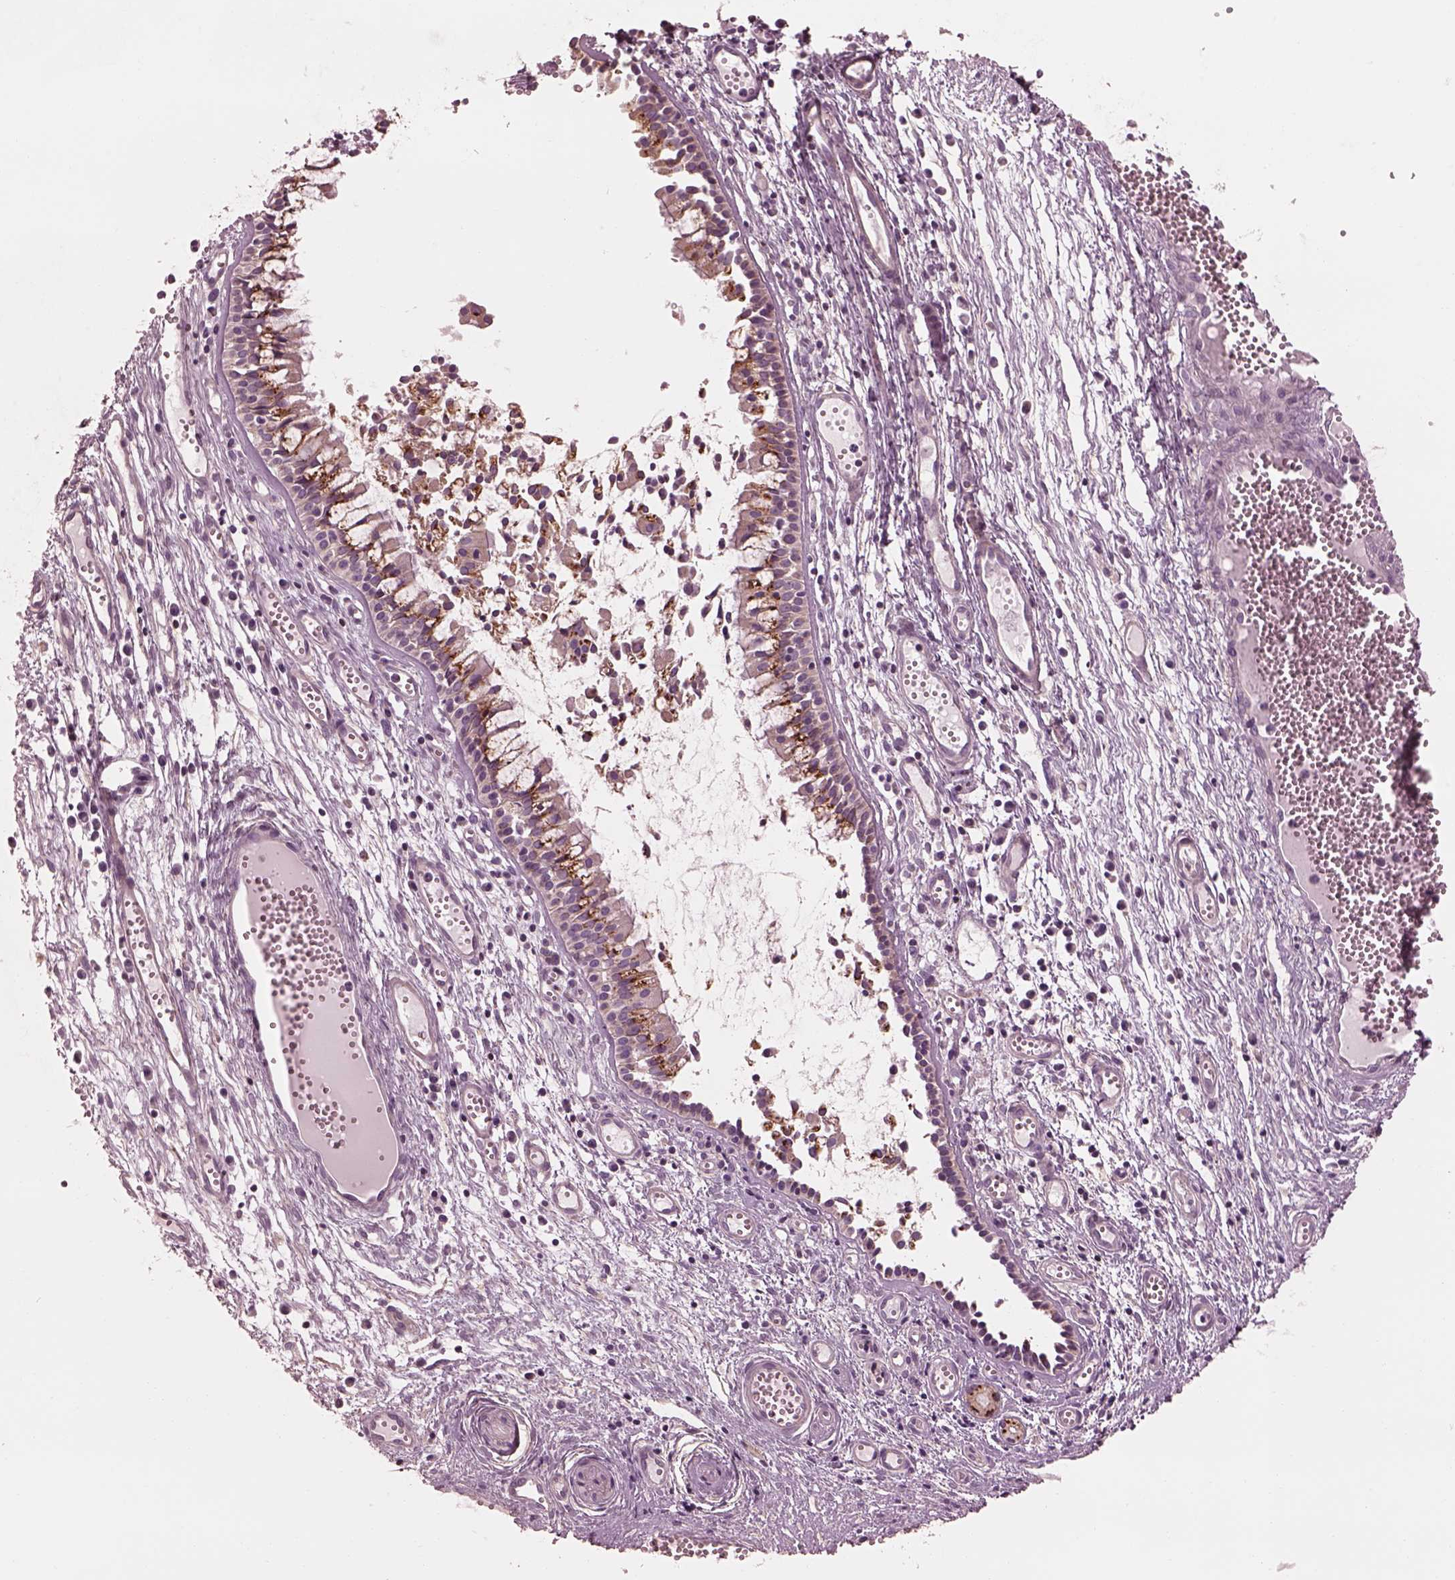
{"staining": {"intensity": "moderate", "quantity": "<25%", "location": "cytoplasmic/membranous"}, "tissue": "nasopharynx", "cell_type": "Respiratory epithelial cells", "image_type": "normal", "snomed": [{"axis": "morphology", "description": "Normal tissue, NOS"}, {"axis": "topography", "description": "Nasopharynx"}], "caption": "The histopathology image exhibits immunohistochemical staining of benign nasopharynx. There is moderate cytoplasmic/membranous staining is present in about <25% of respiratory epithelial cells. (brown staining indicates protein expression, while blue staining denotes nuclei).", "gene": "ELAPOR1", "patient": {"sex": "male", "age": 31}}